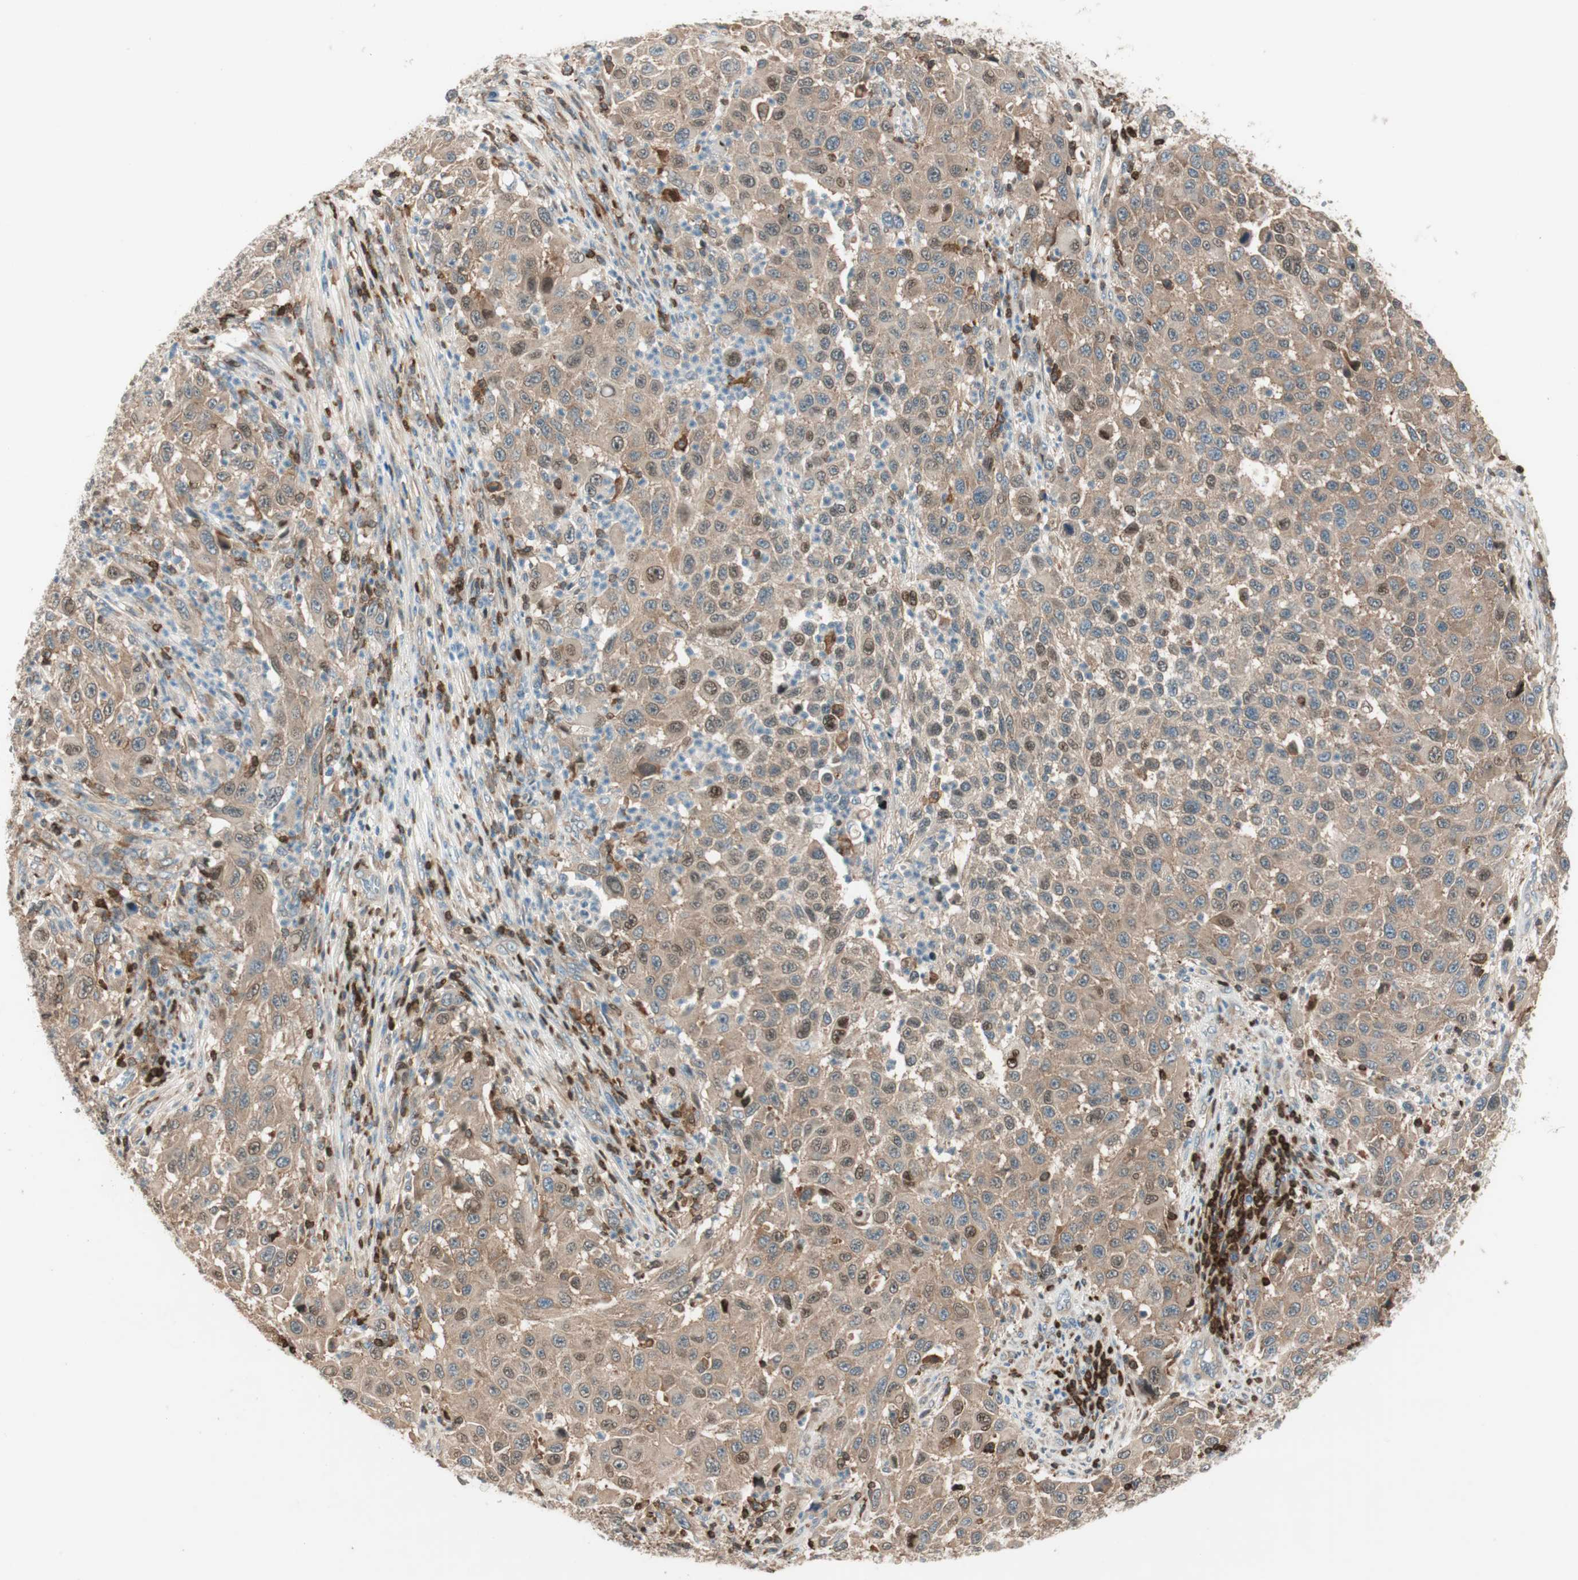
{"staining": {"intensity": "moderate", "quantity": ">75%", "location": "cytoplasmic/membranous,nuclear"}, "tissue": "melanoma", "cell_type": "Tumor cells", "image_type": "cancer", "snomed": [{"axis": "morphology", "description": "Malignant melanoma, Metastatic site"}, {"axis": "topography", "description": "Lymph node"}], "caption": "Human melanoma stained with a brown dye shows moderate cytoplasmic/membranous and nuclear positive staining in approximately >75% of tumor cells.", "gene": "BIN1", "patient": {"sex": "male", "age": 61}}